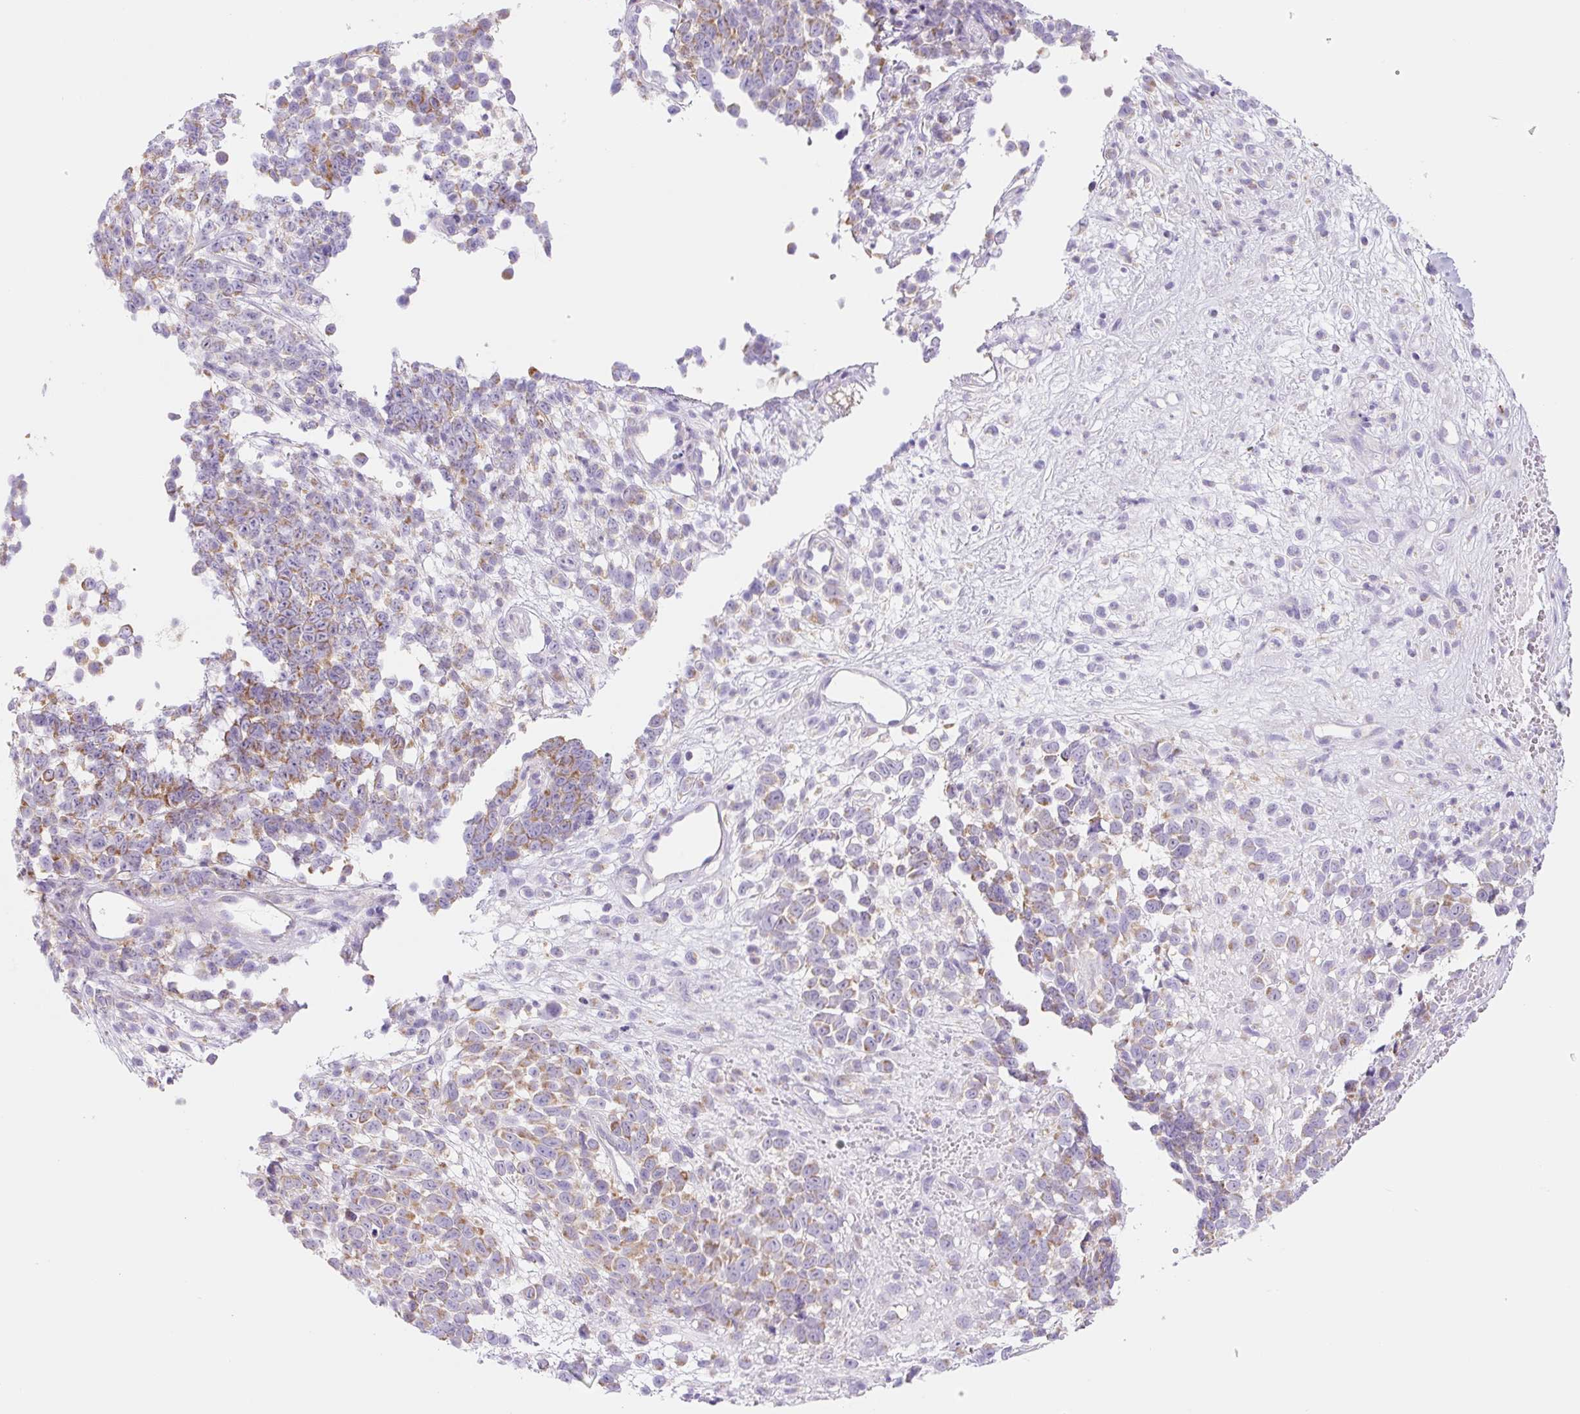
{"staining": {"intensity": "moderate", "quantity": "25%-75%", "location": "cytoplasmic/membranous"}, "tissue": "melanoma", "cell_type": "Tumor cells", "image_type": "cancer", "snomed": [{"axis": "morphology", "description": "Malignant melanoma, NOS"}, {"axis": "topography", "description": "Nose, NOS"}], "caption": "Immunohistochemical staining of melanoma shows moderate cytoplasmic/membranous protein expression in approximately 25%-75% of tumor cells. (brown staining indicates protein expression, while blue staining denotes nuclei).", "gene": "FOCAD", "patient": {"sex": "female", "age": 48}}